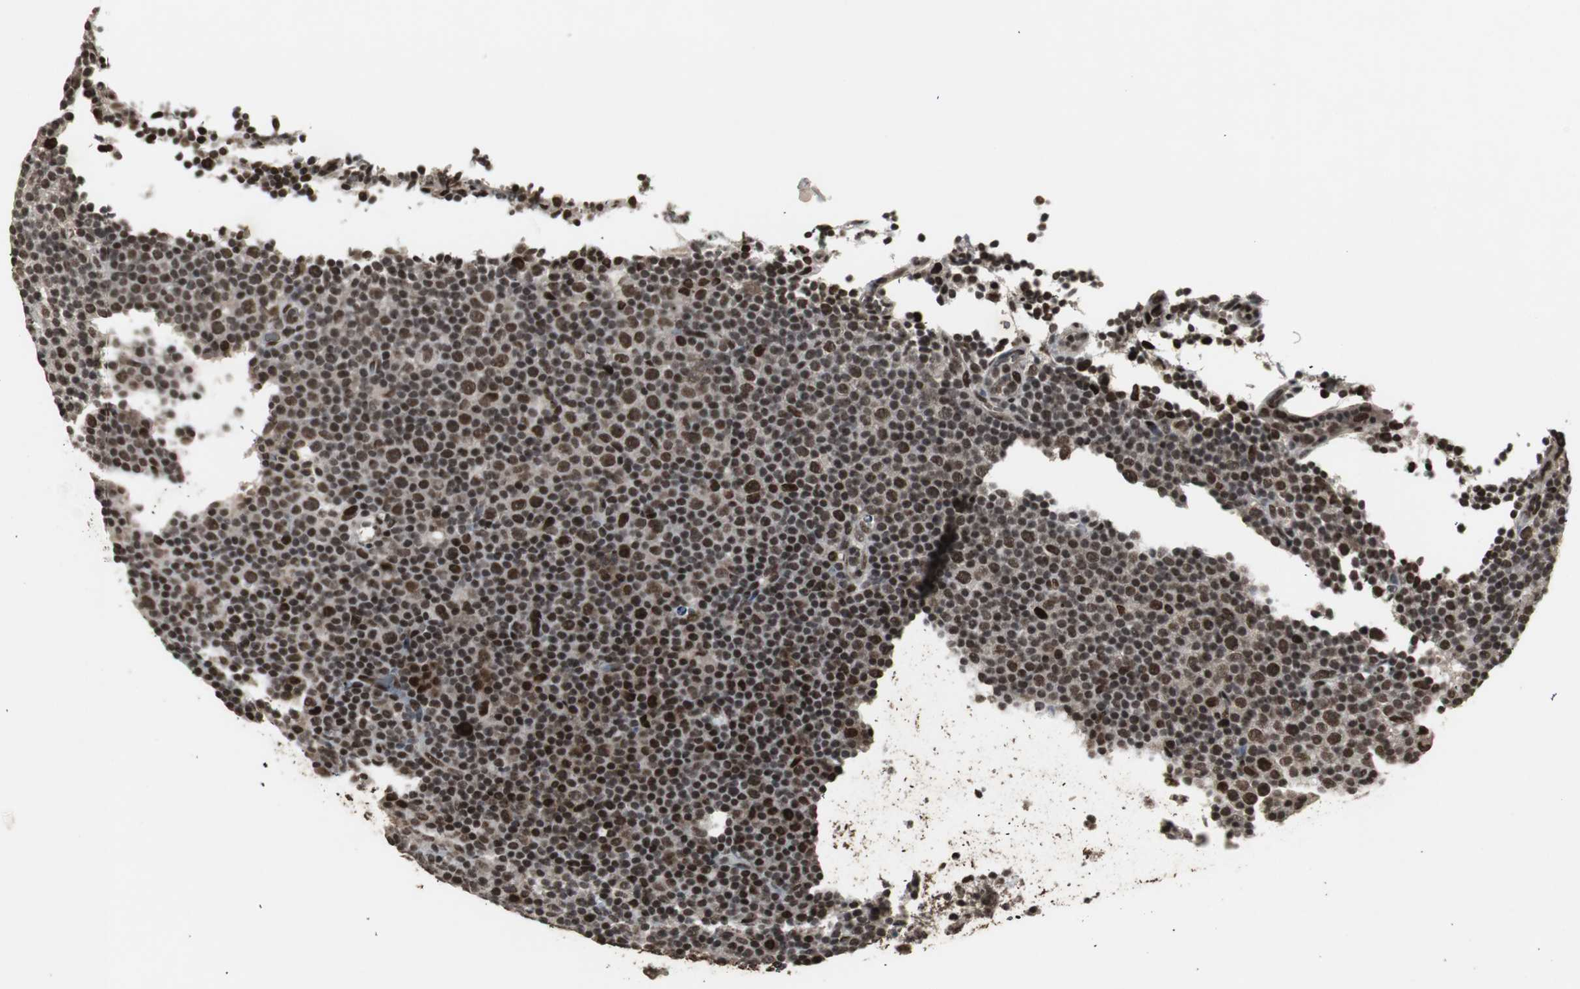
{"staining": {"intensity": "strong", "quantity": ">75%", "location": "nuclear"}, "tissue": "lymphoma", "cell_type": "Tumor cells", "image_type": "cancer", "snomed": [{"axis": "morphology", "description": "Malignant lymphoma, non-Hodgkin's type, Low grade"}, {"axis": "topography", "description": "Lymph node"}], "caption": "Protein expression by IHC shows strong nuclear positivity in about >75% of tumor cells in low-grade malignant lymphoma, non-Hodgkin's type.", "gene": "TAF5", "patient": {"sex": "female", "age": 67}}